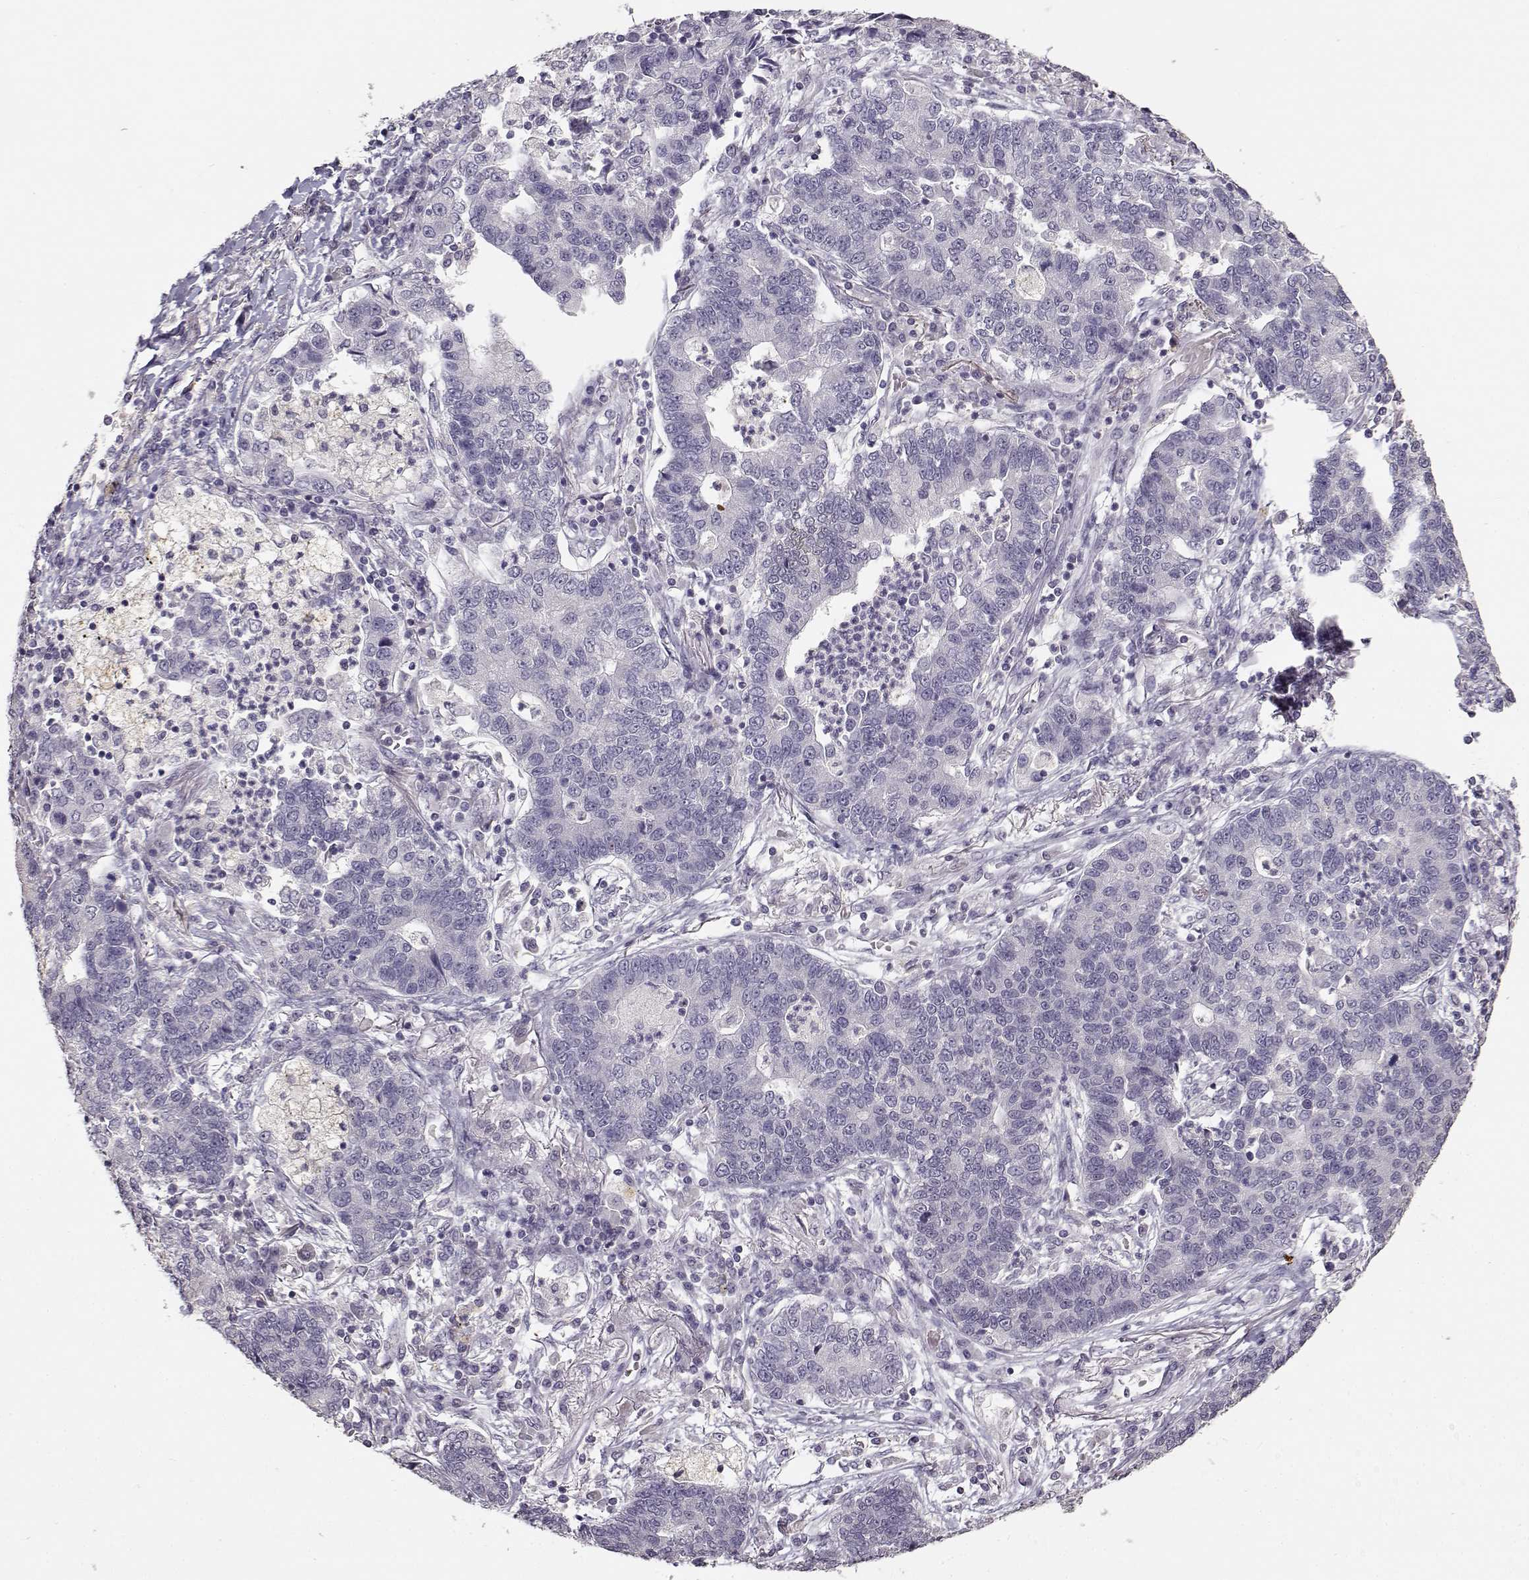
{"staining": {"intensity": "negative", "quantity": "none", "location": "none"}, "tissue": "lung cancer", "cell_type": "Tumor cells", "image_type": "cancer", "snomed": [{"axis": "morphology", "description": "Adenocarcinoma, NOS"}, {"axis": "topography", "description": "Lung"}], "caption": "This is an immunohistochemistry photomicrograph of adenocarcinoma (lung). There is no positivity in tumor cells.", "gene": "UROC1", "patient": {"sex": "female", "age": 57}}